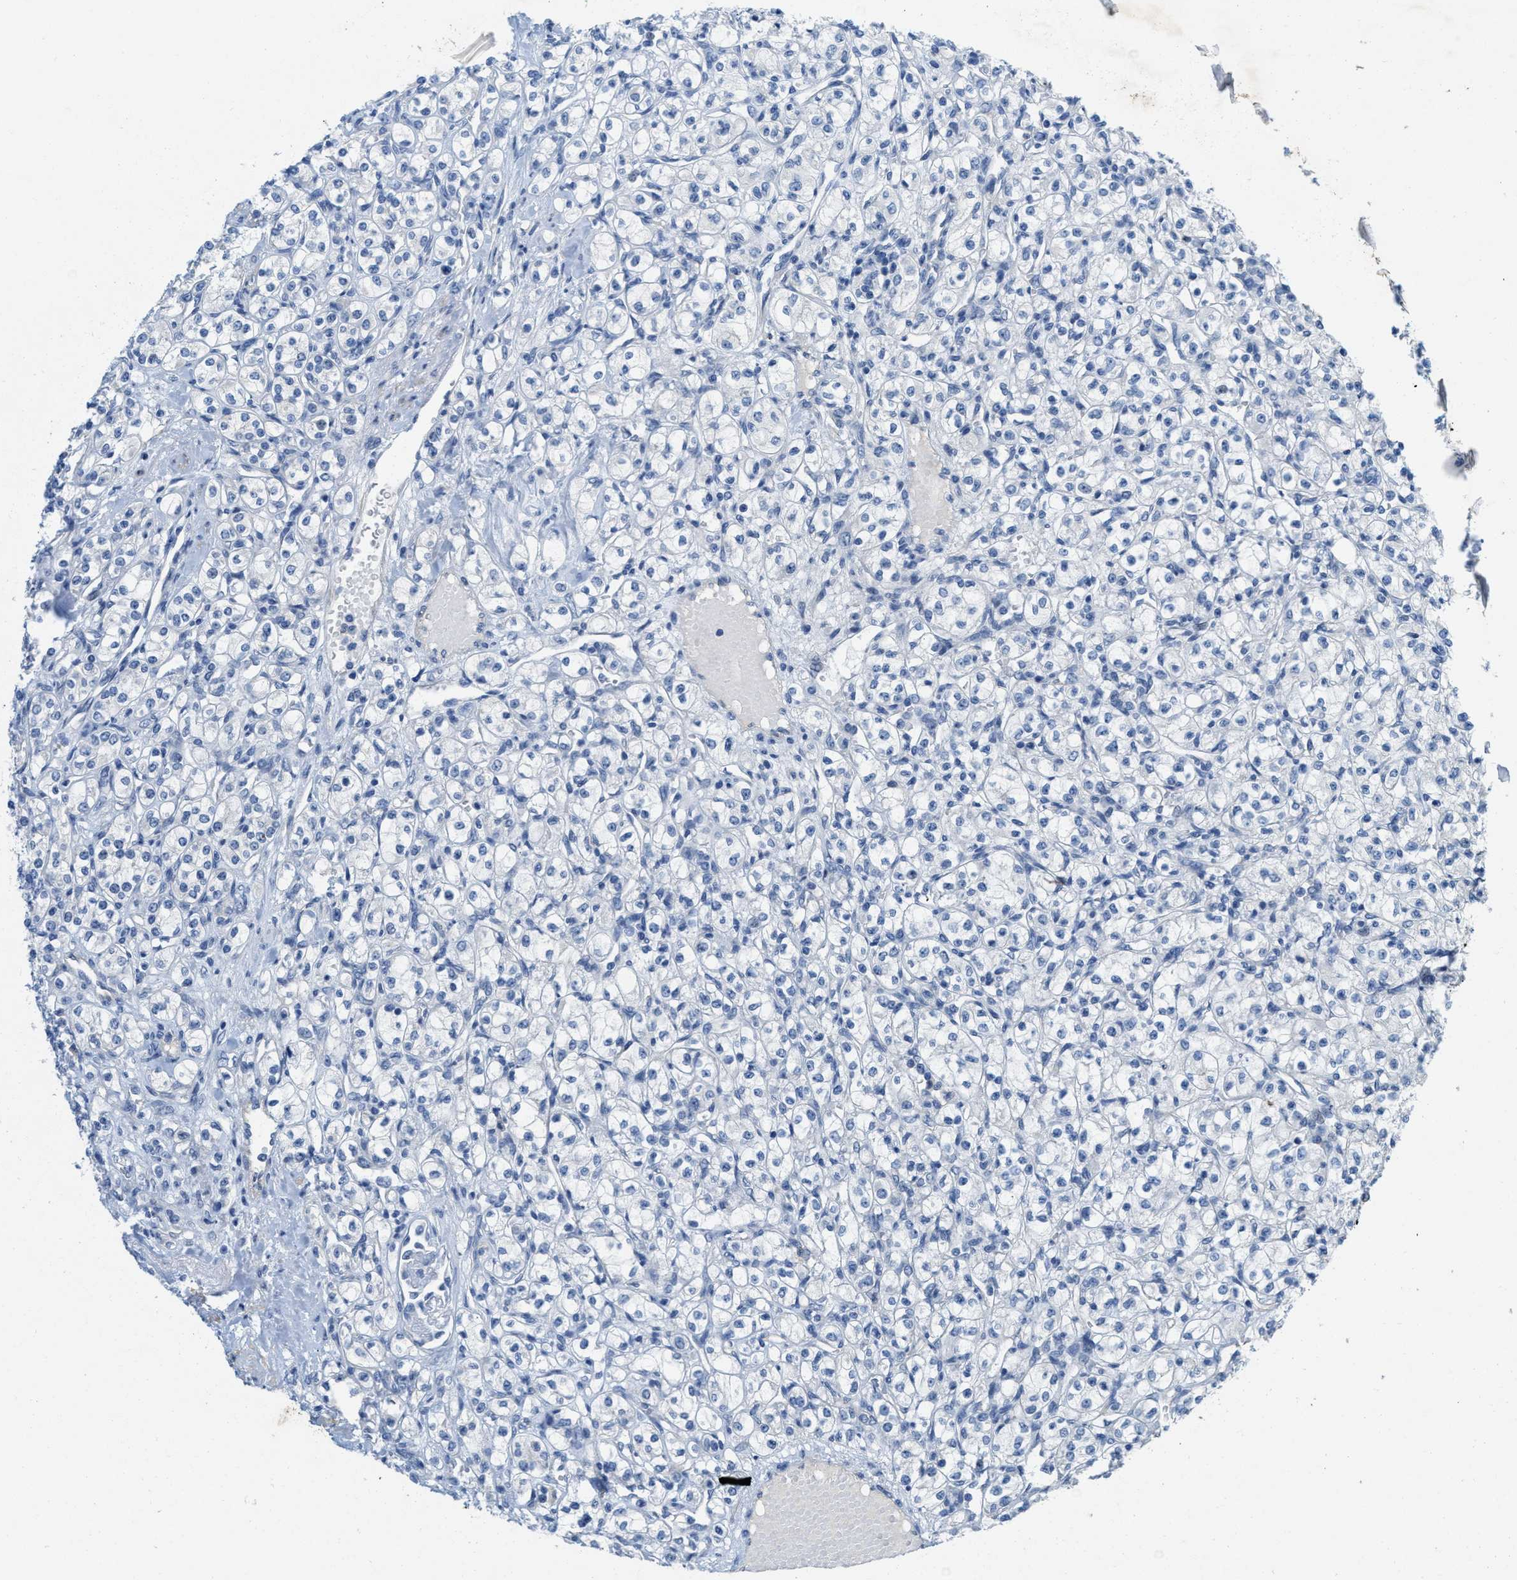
{"staining": {"intensity": "negative", "quantity": "none", "location": "none"}, "tissue": "renal cancer", "cell_type": "Tumor cells", "image_type": "cancer", "snomed": [{"axis": "morphology", "description": "Adenocarcinoma, NOS"}, {"axis": "topography", "description": "Kidney"}], "caption": "Histopathology image shows no significant protein expression in tumor cells of renal cancer.", "gene": "CPA2", "patient": {"sex": "male", "age": 77}}